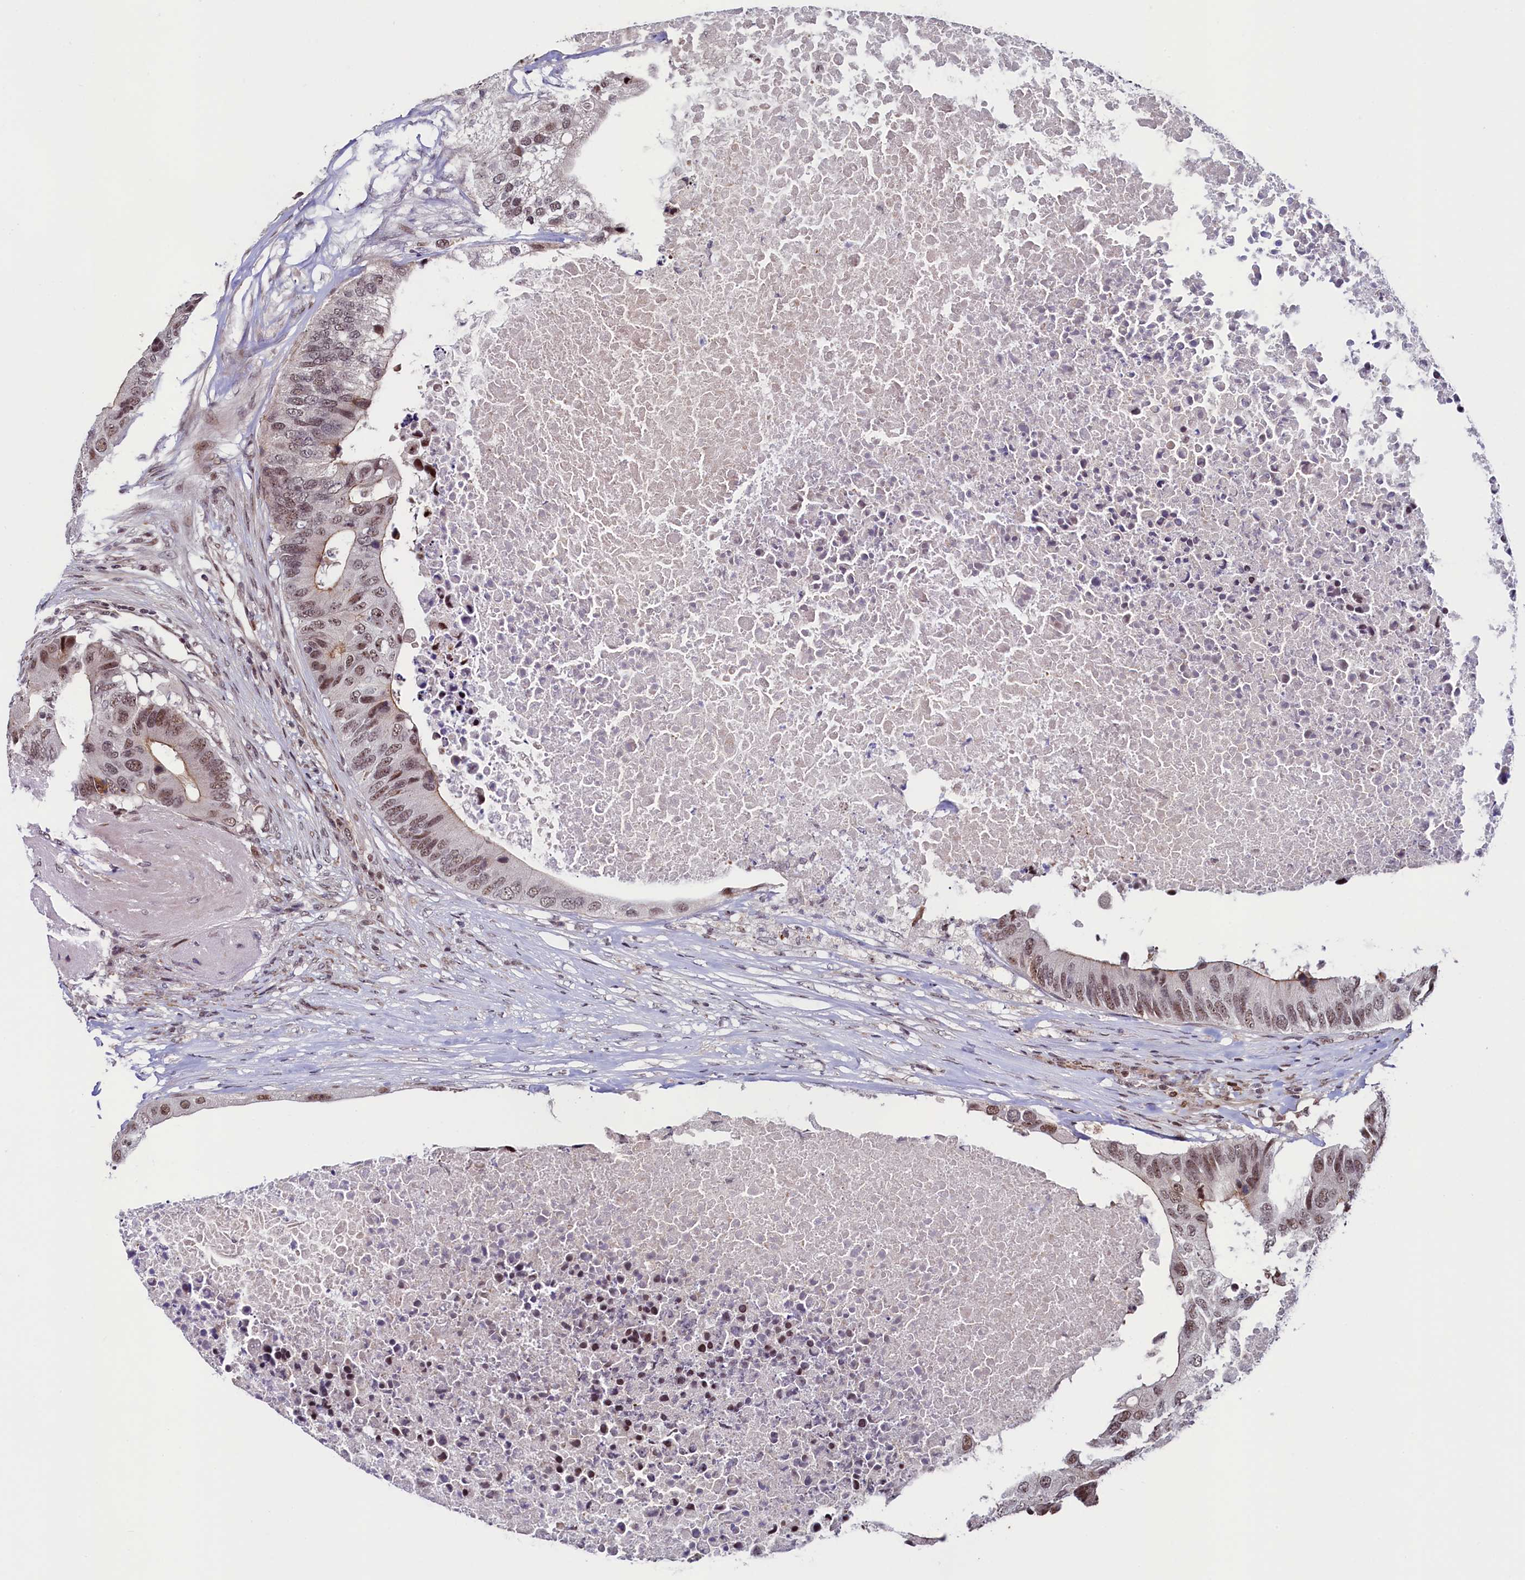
{"staining": {"intensity": "moderate", "quantity": ">75%", "location": "nuclear"}, "tissue": "colorectal cancer", "cell_type": "Tumor cells", "image_type": "cancer", "snomed": [{"axis": "morphology", "description": "Adenocarcinoma, NOS"}, {"axis": "topography", "description": "Colon"}], "caption": "Immunohistochemical staining of human colorectal adenocarcinoma reveals medium levels of moderate nuclear protein expression in about >75% of tumor cells. (DAB (3,3'-diaminobenzidine) IHC, brown staining for protein, blue staining for nuclei).", "gene": "LEO1", "patient": {"sex": "male", "age": 71}}